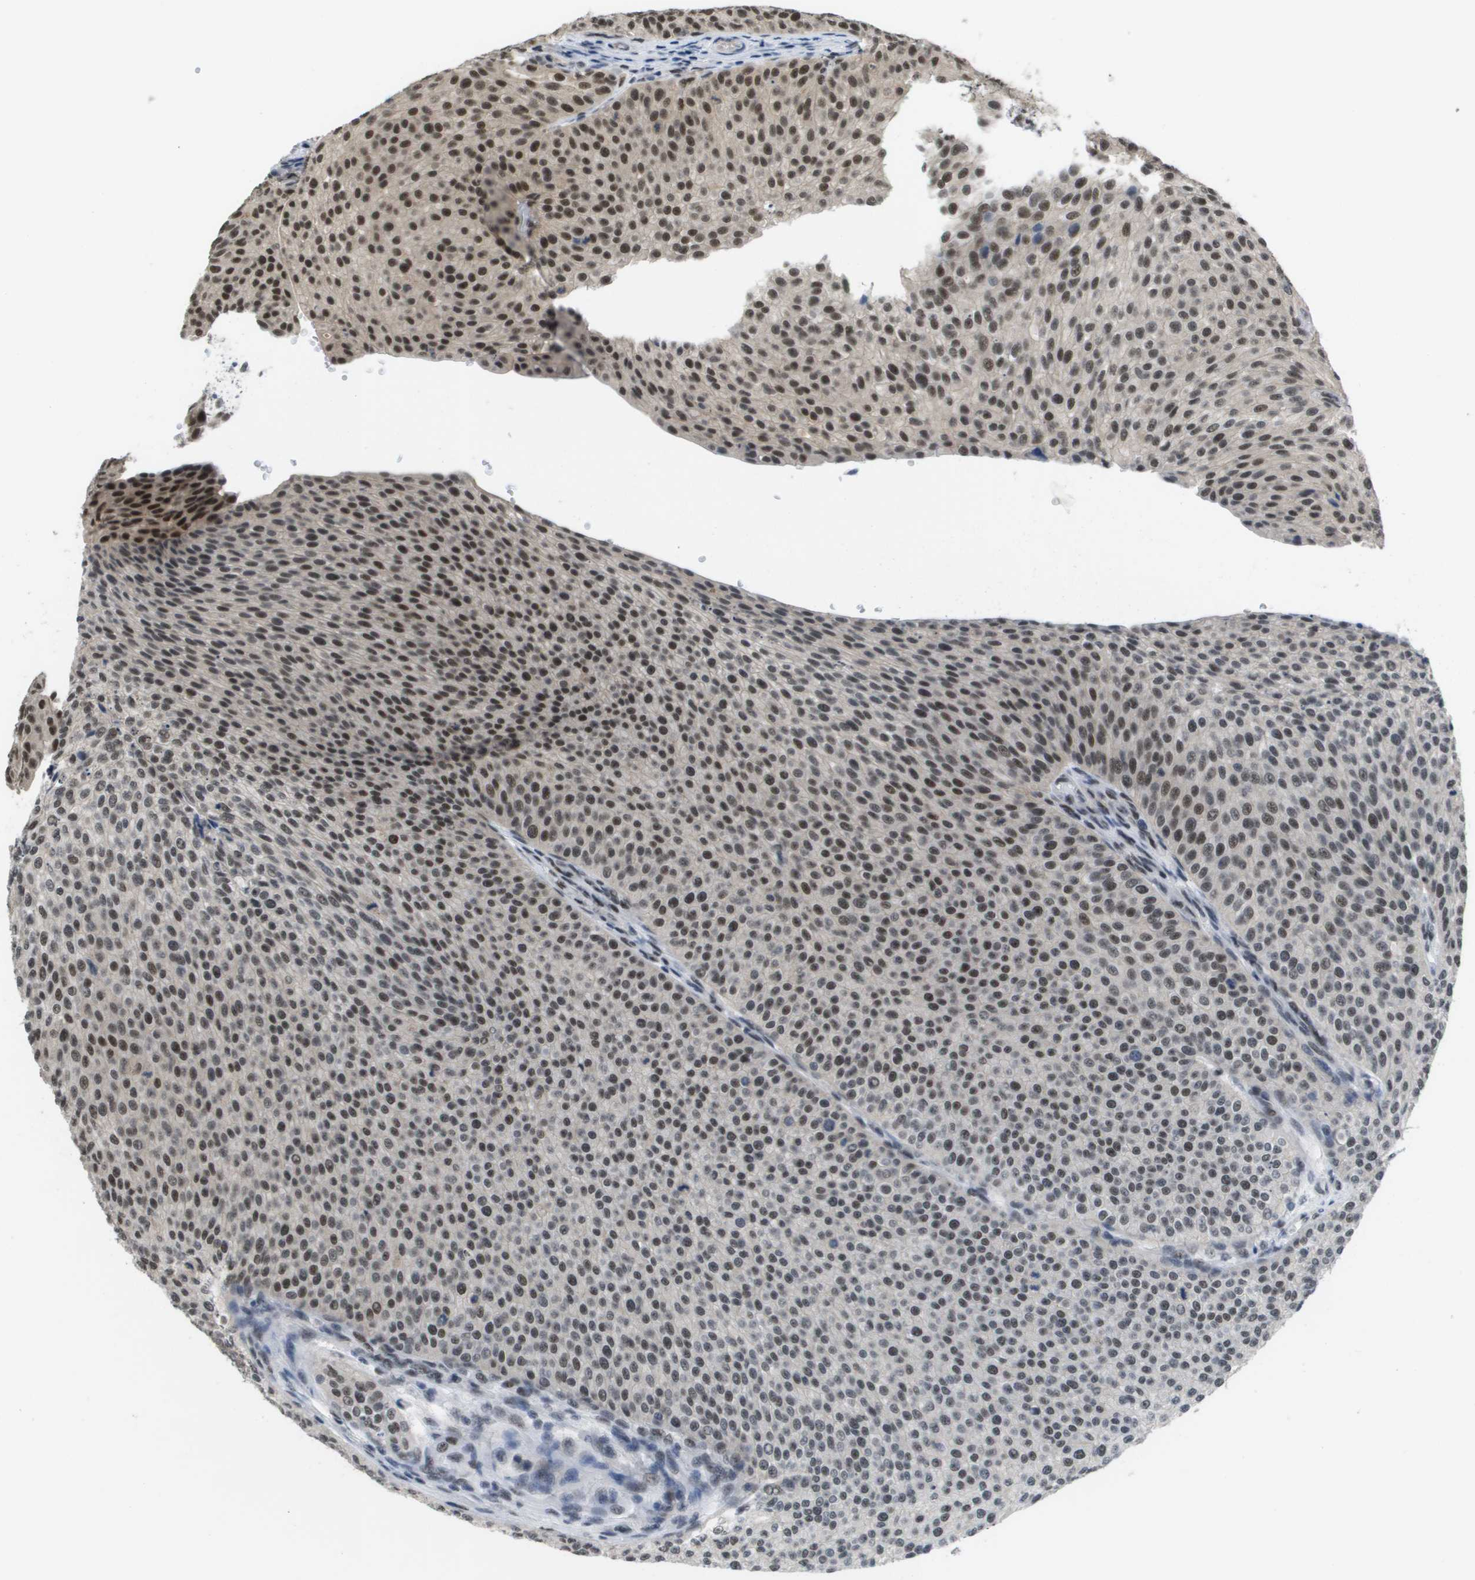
{"staining": {"intensity": "moderate", "quantity": ">75%", "location": "nuclear"}, "tissue": "urothelial cancer", "cell_type": "Tumor cells", "image_type": "cancer", "snomed": [{"axis": "morphology", "description": "Urothelial carcinoma, Low grade"}, {"axis": "topography", "description": "Smooth muscle"}, {"axis": "topography", "description": "Urinary bladder"}], "caption": "IHC image of human urothelial carcinoma (low-grade) stained for a protein (brown), which demonstrates medium levels of moderate nuclear expression in approximately >75% of tumor cells.", "gene": "ISY1", "patient": {"sex": "male", "age": 60}}